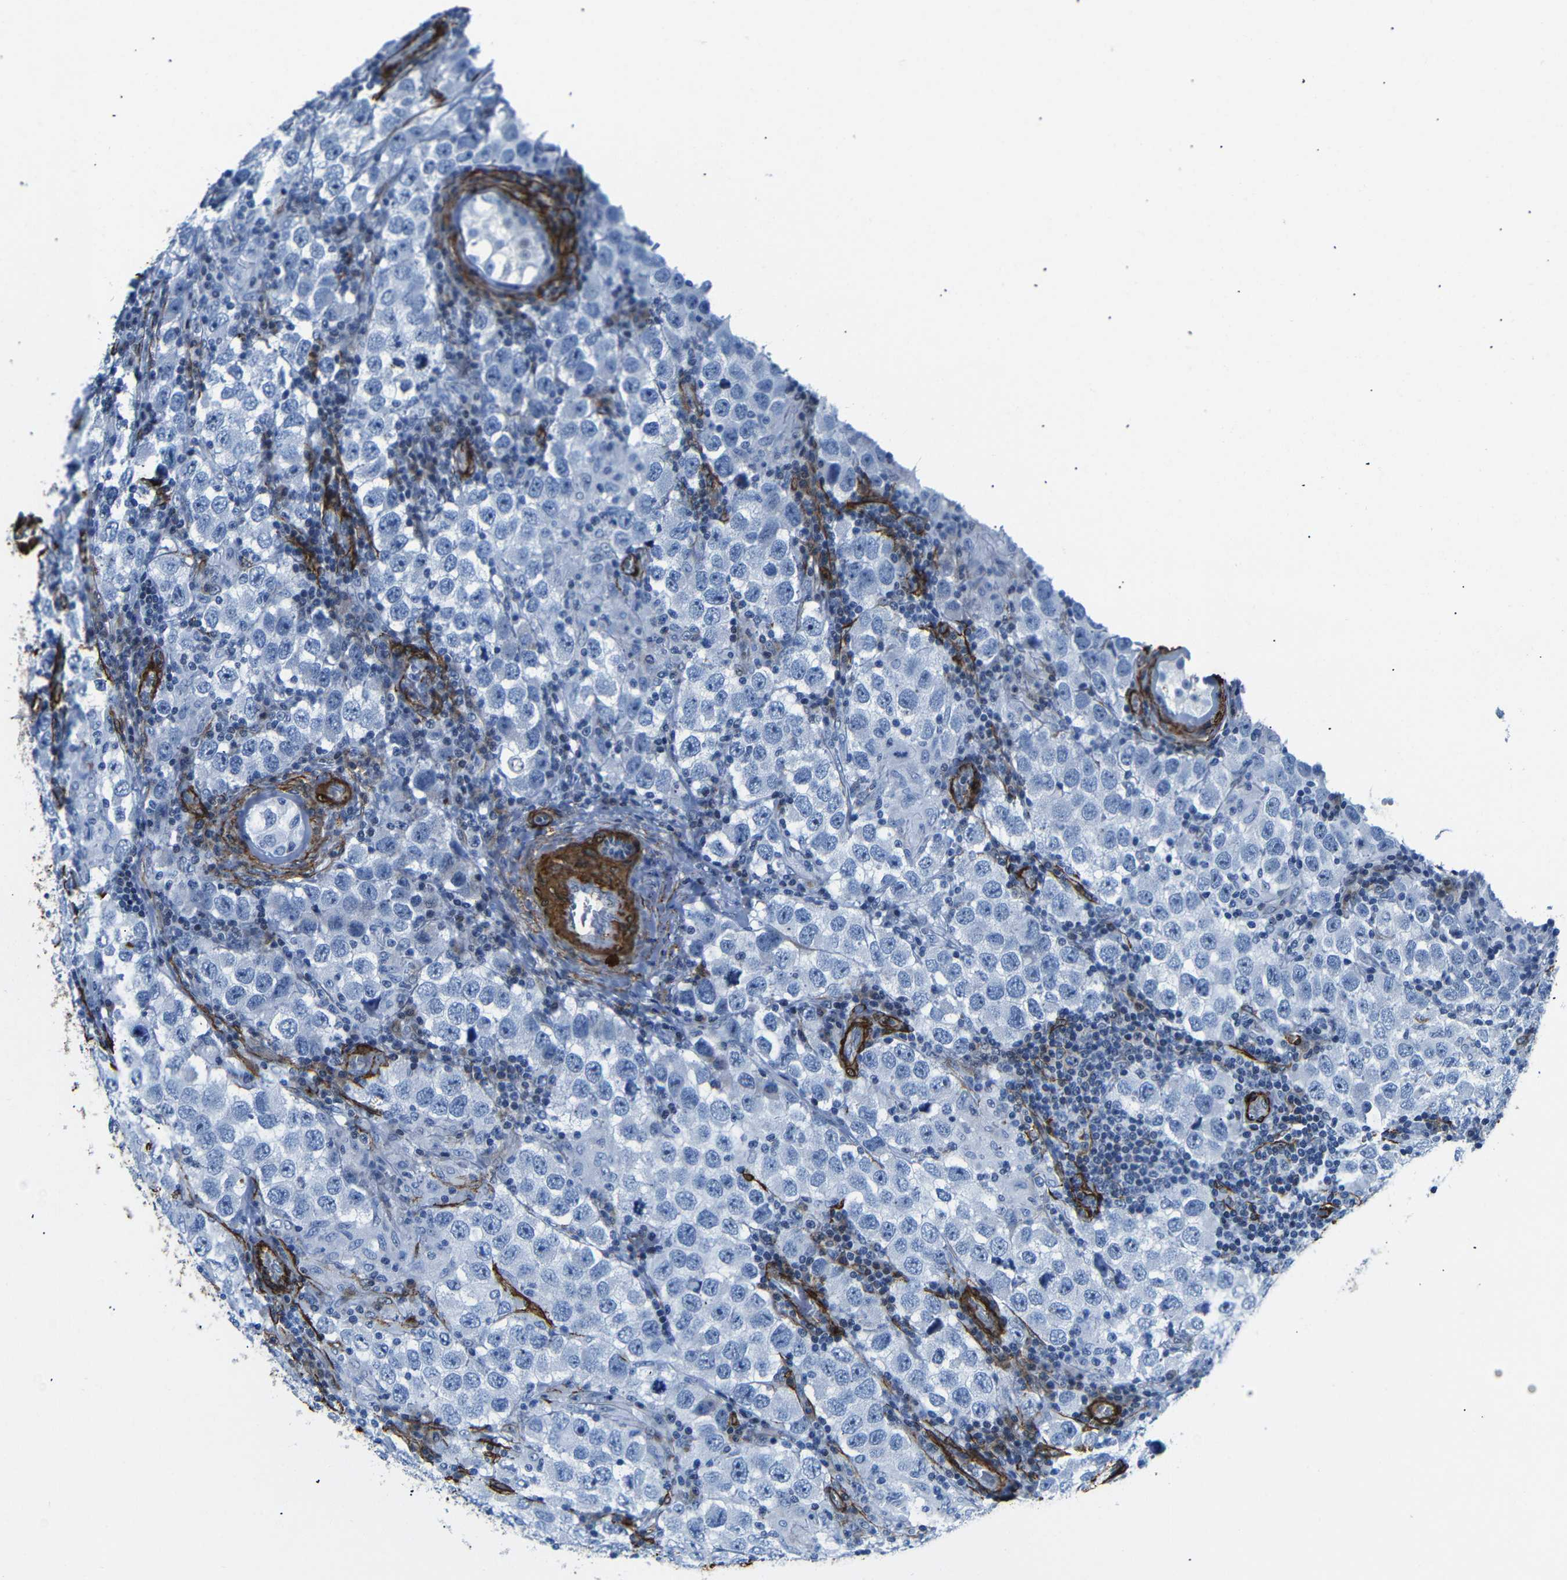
{"staining": {"intensity": "negative", "quantity": "none", "location": "none"}, "tissue": "testis cancer", "cell_type": "Tumor cells", "image_type": "cancer", "snomed": [{"axis": "morphology", "description": "Carcinoma, Embryonal, NOS"}, {"axis": "topography", "description": "Testis"}], "caption": "Immunohistochemistry (IHC) of human testis cancer (embryonal carcinoma) displays no positivity in tumor cells.", "gene": "ACTA2", "patient": {"sex": "male", "age": 21}}